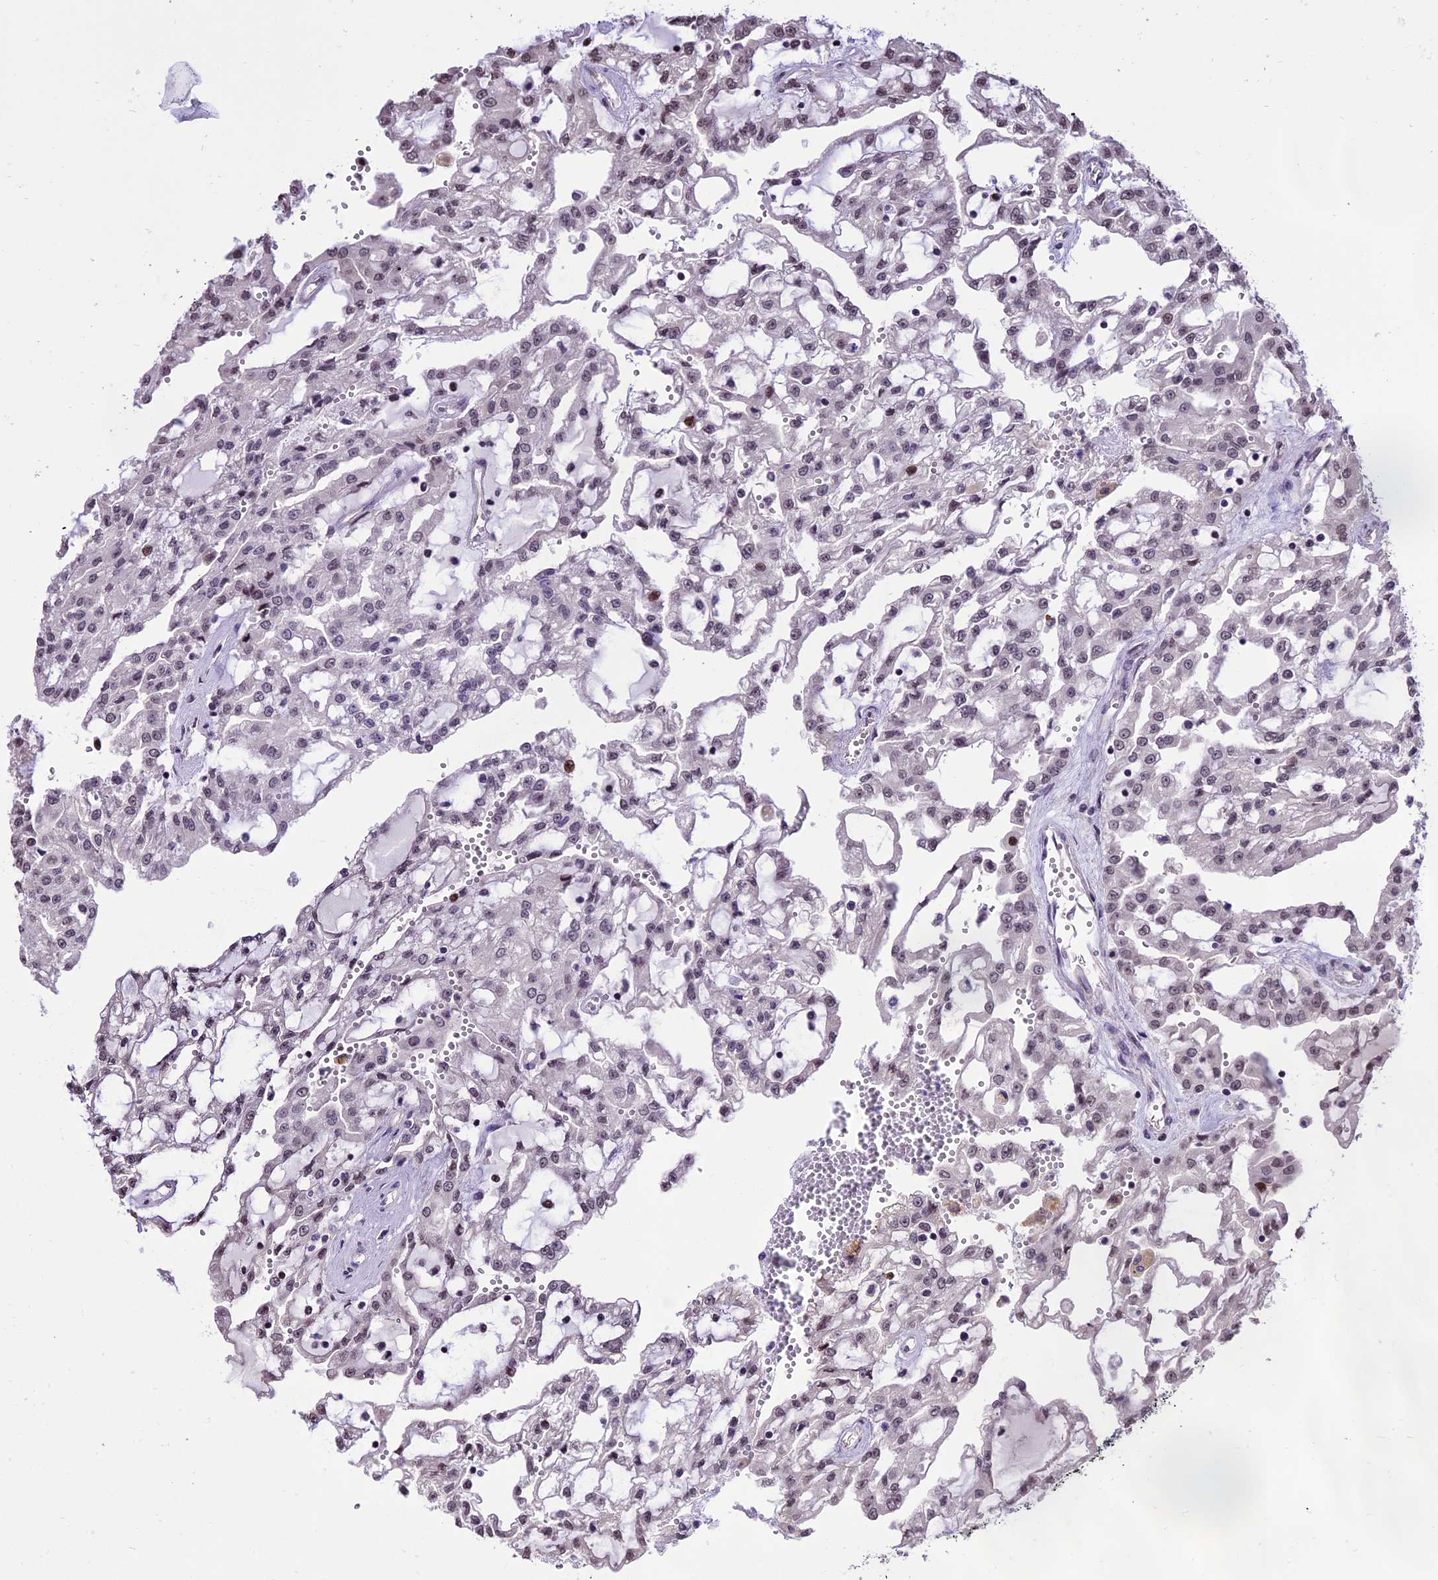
{"staining": {"intensity": "moderate", "quantity": "<25%", "location": "nuclear"}, "tissue": "renal cancer", "cell_type": "Tumor cells", "image_type": "cancer", "snomed": [{"axis": "morphology", "description": "Adenocarcinoma, NOS"}, {"axis": "topography", "description": "Kidney"}], "caption": "IHC staining of adenocarcinoma (renal), which reveals low levels of moderate nuclear staining in approximately <25% of tumor cells indicating moderate nuclear protein staining. The staining was performed using DAB (3,3'-diaminobenzidine) (brown) for protein detection and nuclei were counterstained in hematoxylin (blue).", "gene": "POLR3E", "patient": {"sex": "male", "age": 63}}